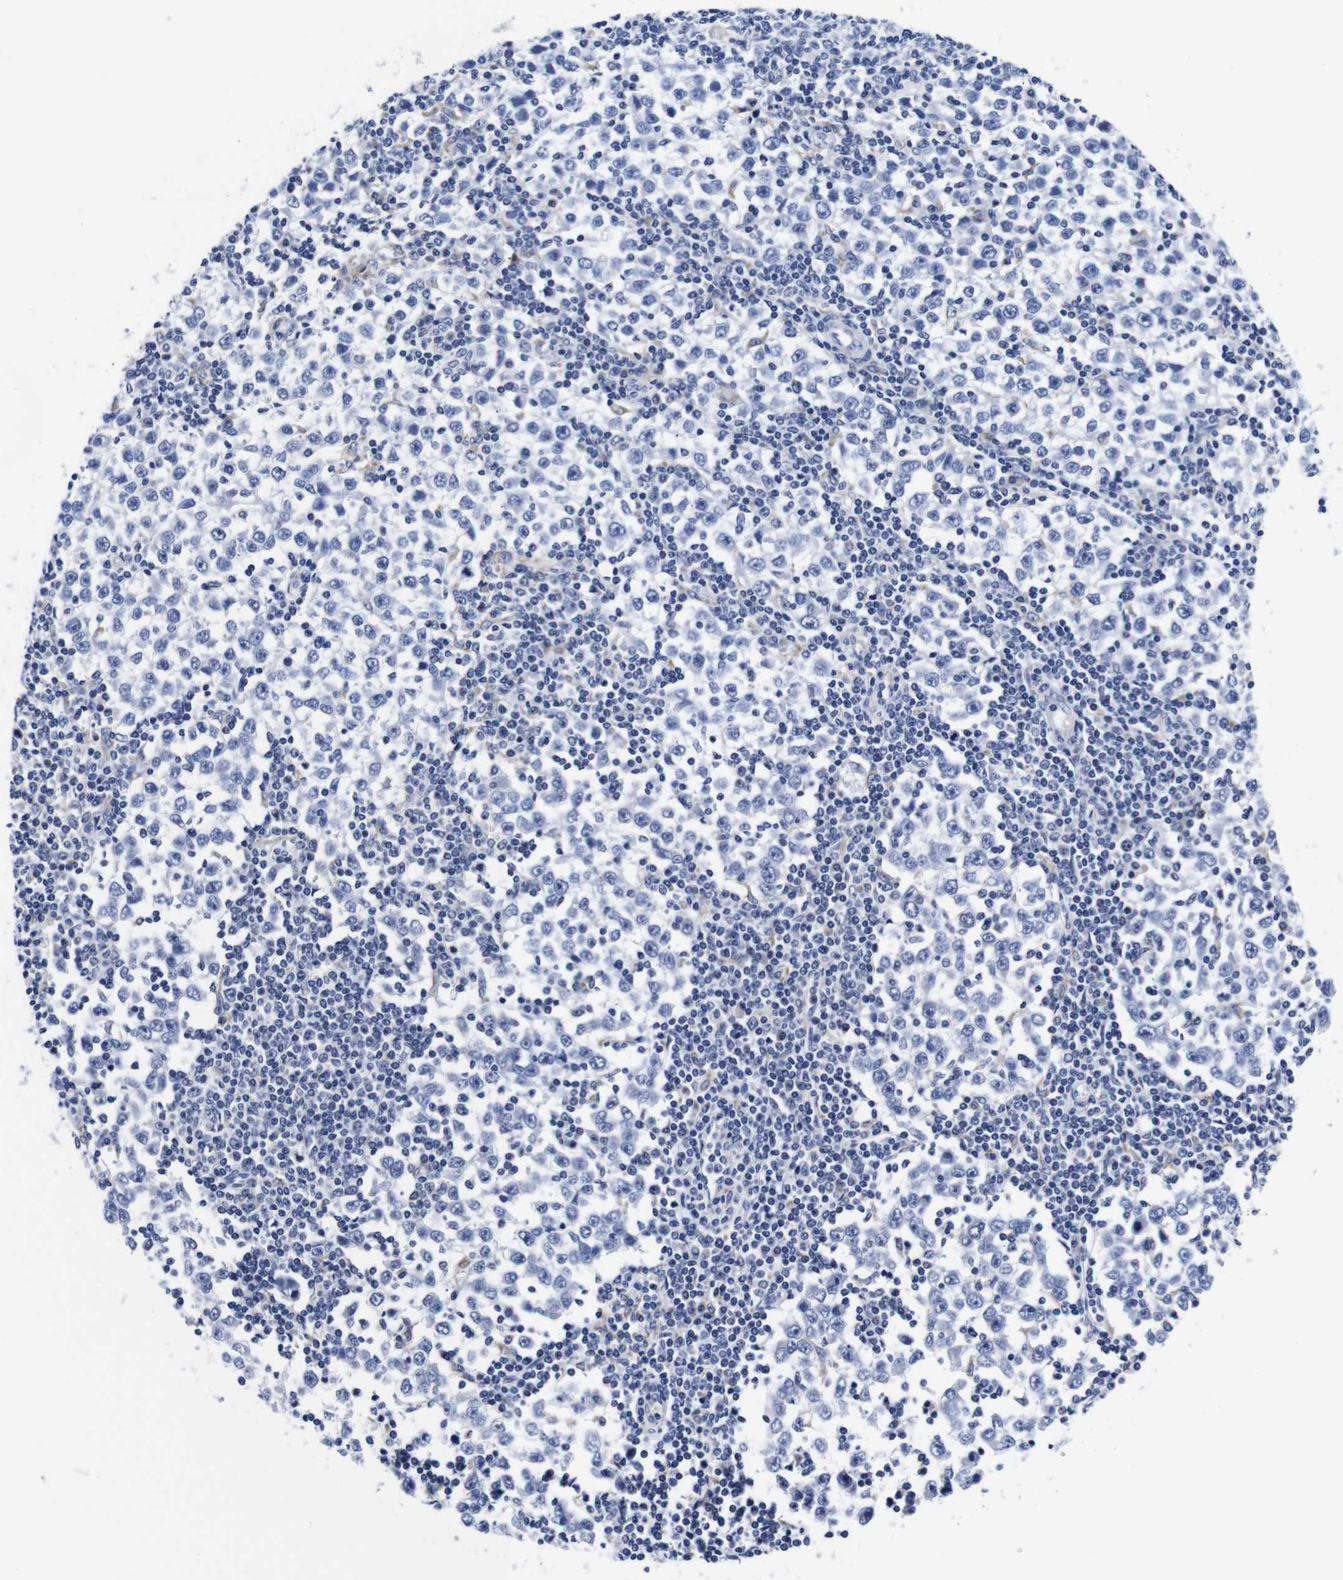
{"staining": {"intensity": "negative", "quantity": "none", "location": "none"}, "tissue": "testis cancer", "cell_type": "Tumor cells", "image_type": "cancer", "snomed": [{"axis": "morphology", "description": "Seminoma, NOS"}, {"axis": "topography", "description": "Testis"}], "caption": "An immunohistochemistry photomicrograph of seminoma (testis) is shown. There is no staining in tumor cells of seminoma (testis).", "gene": "CLEC4G", "patient": {"sex": "male", "age": 65}}